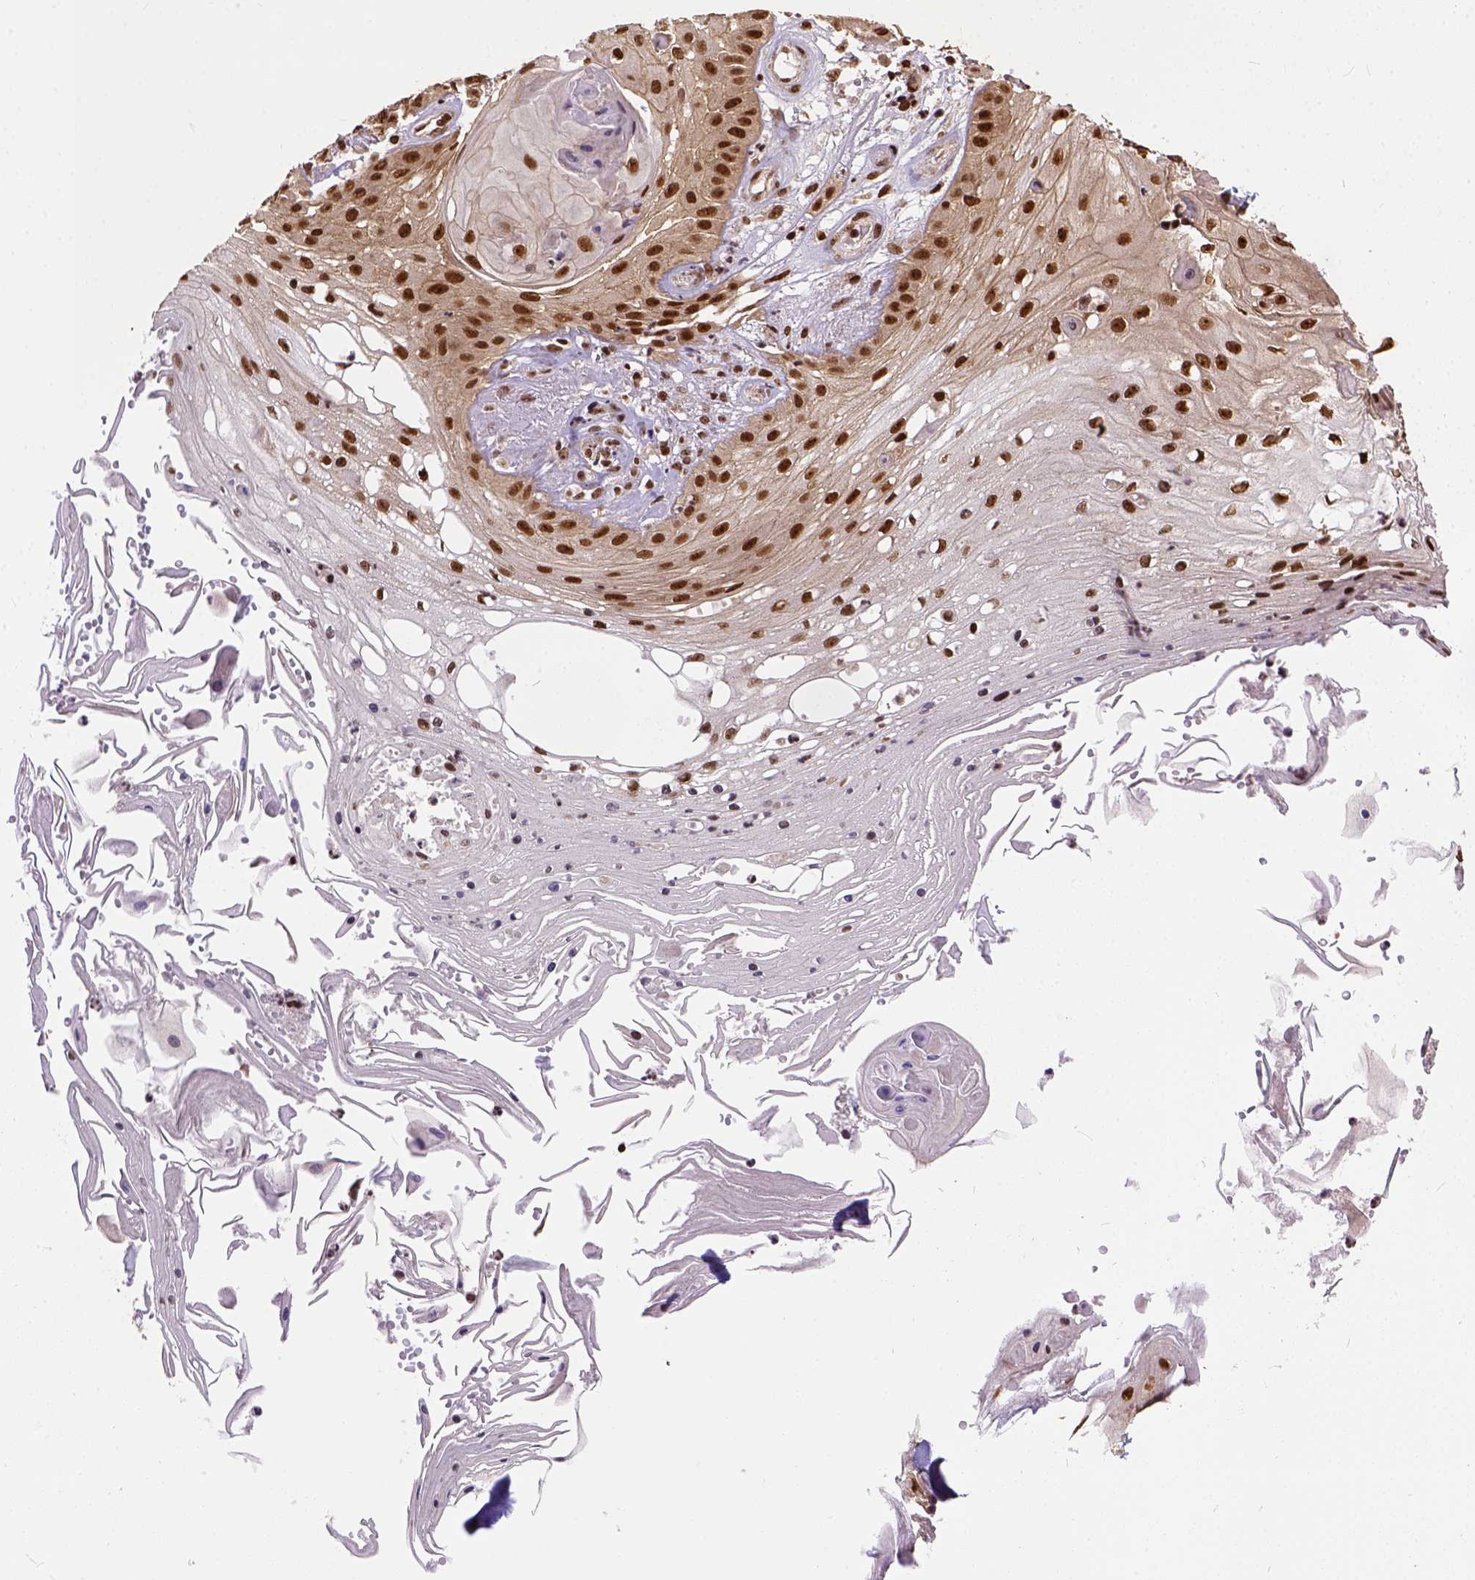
{"staining": {"intensity": "strong", "quantity": ">75%", "location": "nuclear"}, "tissue": "skin cancer", "cell_type": "Tumor cells", "image_type": "cancer", "snomed": [{"axis": "morphology", "description": "Squamous cell carcinoma, NOS"}, {"axis": "topography", "description": "Skin"}], "caption": "Immunohistochemistry (IHC) of human squamous cell carcinoma (skin) displays high levels of strong nuclear expression in approximately >75% of tumor cells. Immunohistochemistry stains the protein in brown and the nuclei are stained blue.", "gene": "NACC1", "patient": {"sex": "male", "age": 70}}